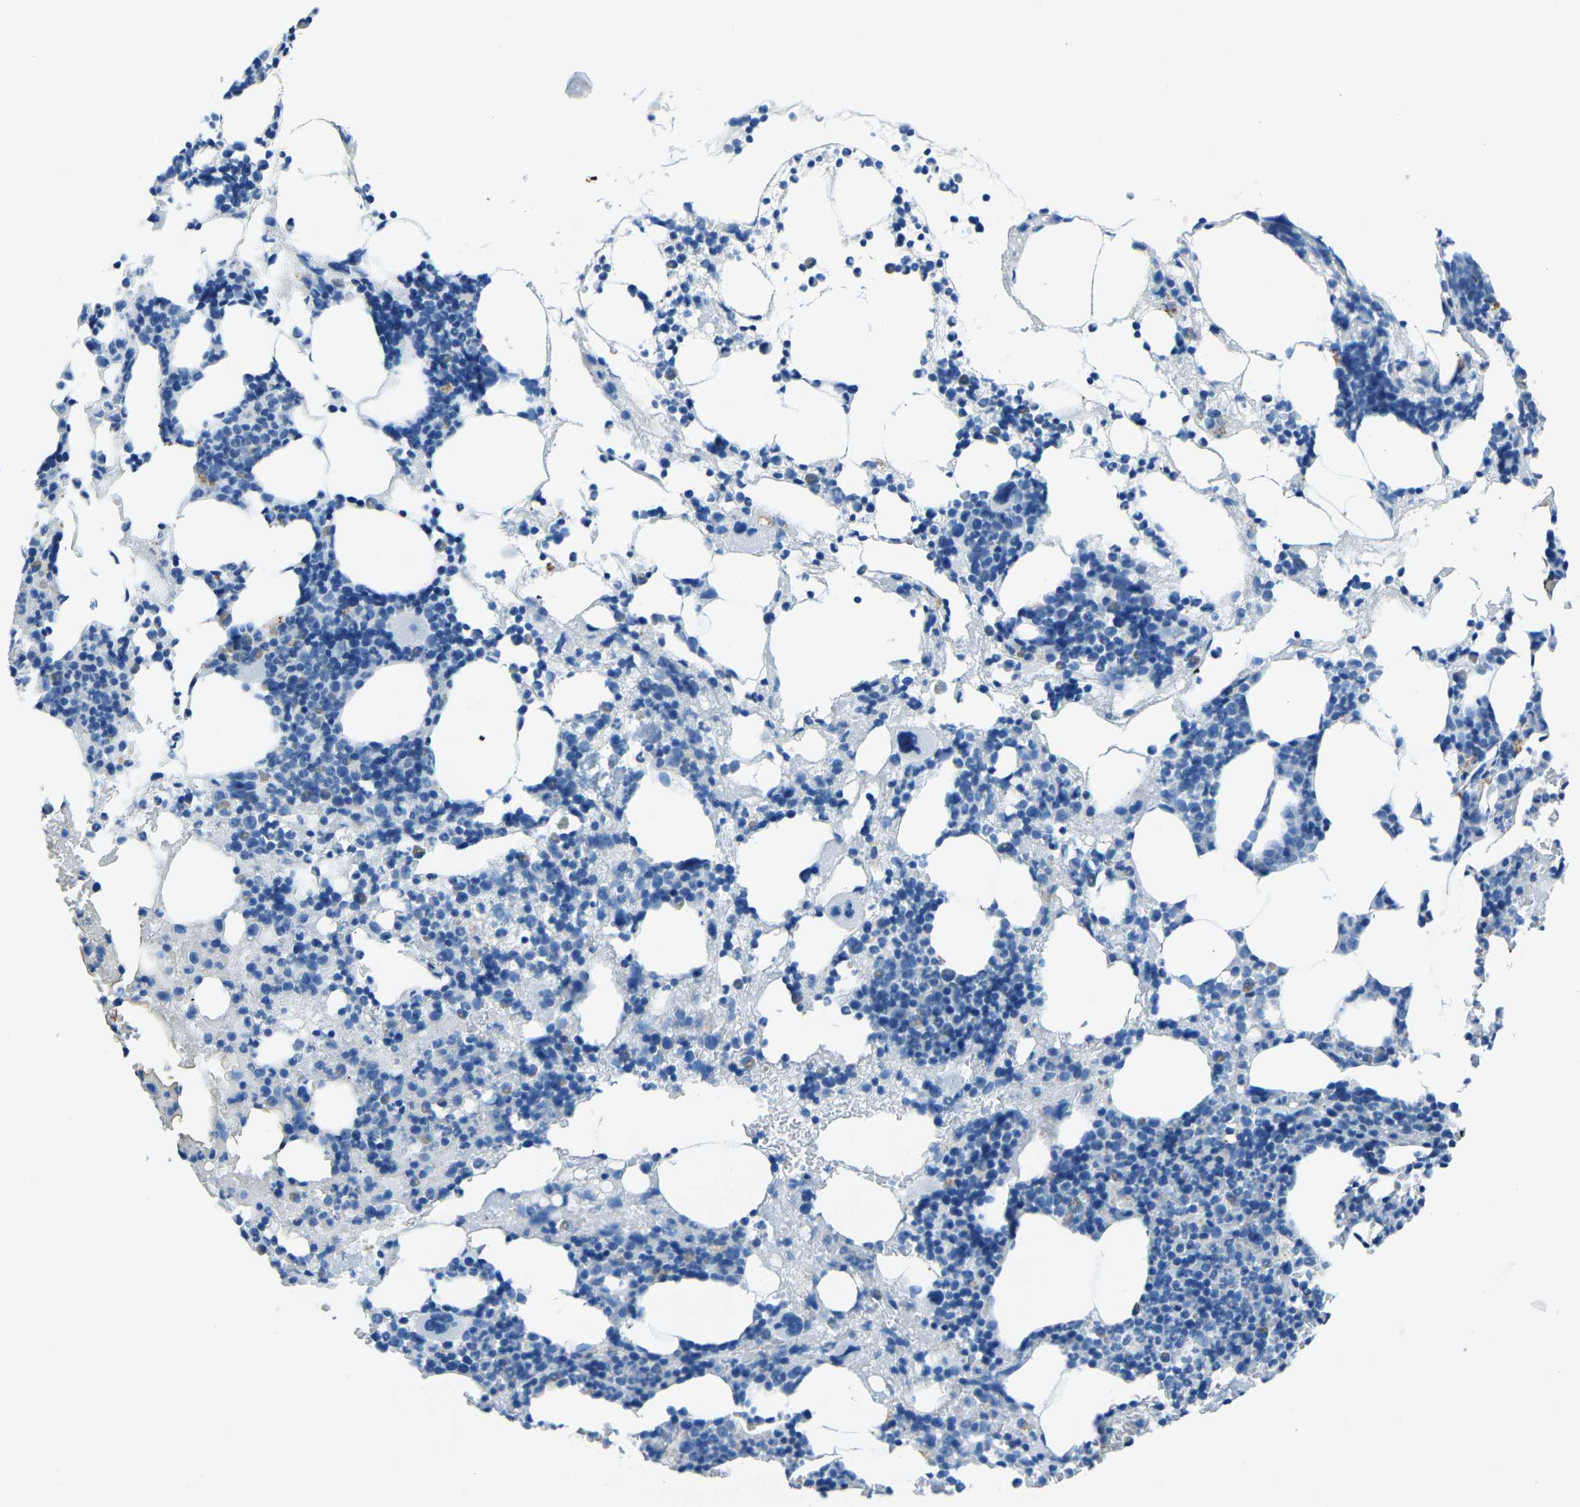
{"staining": {"intensity": "negative", "quantity": "none", "location": "none"}, "tissue": "bone marrow", "cell_type": "Hematopoietic cells", "image_type": "normal", "snomed": [{"axis": "morphology", "description": "Normal tissue, NOS"}, {"axis": "morphology", "description": "Inflammation, NOS"}, {"axis": "topography", "description": "Bone marrow"}], "caption": "High magnification brightfield microscopy of normal bone marrow stained with DAB (brown) and counterstained with hematoxylin (blue): hematopoietic cells show no significant positivity.", "gene": "MYH8", "patient": {"sex": "female", "age": 64}}